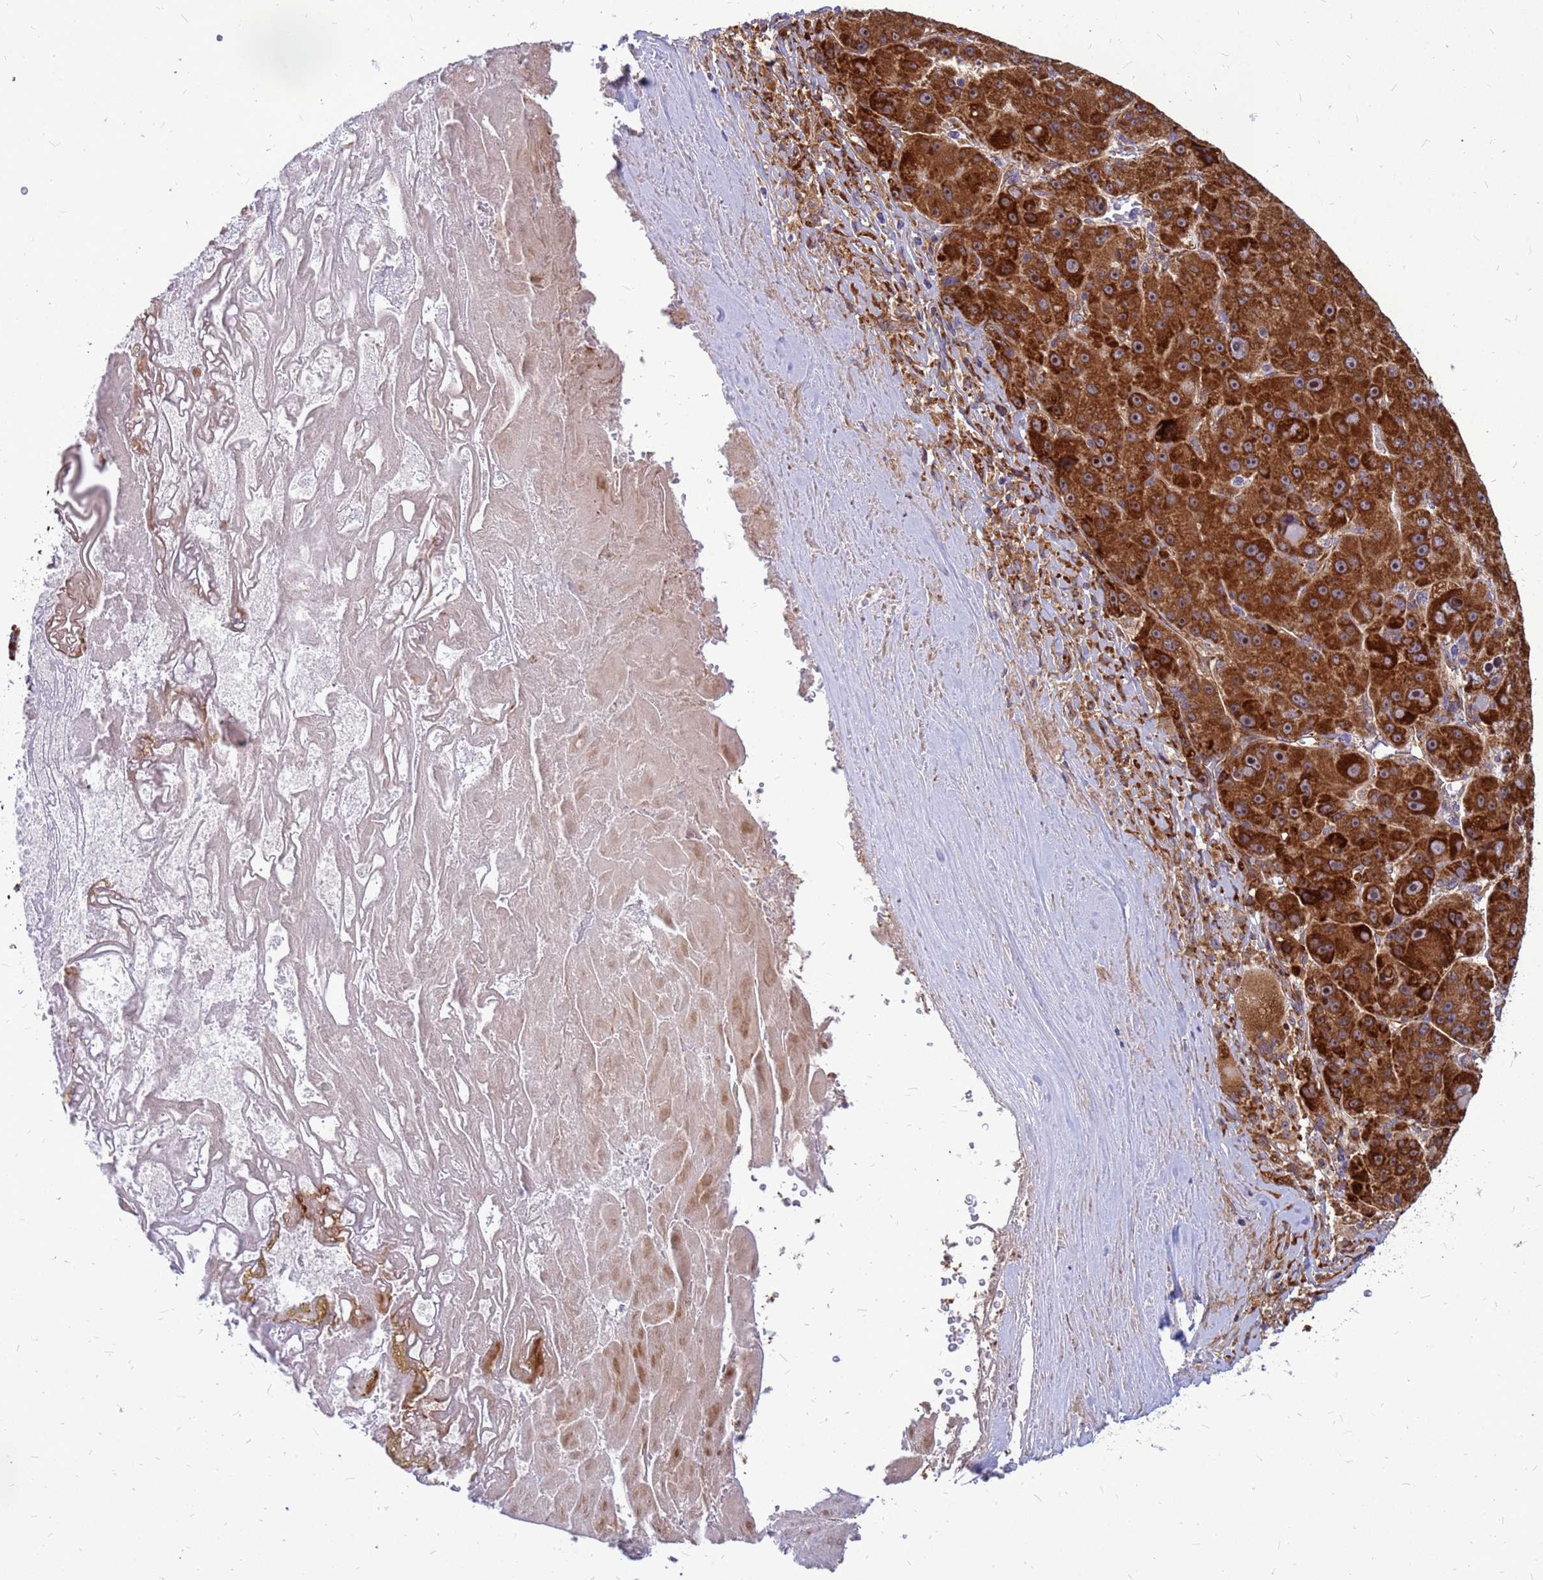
{"staining": {"intensity": "strong", "quantity": ">75%", "location": "cytoplasmic/membranous,nuclear"}, "tissue": "liver cancer", "cell_type": "Tumor cells", "image_type": "cancer", "snomed": [{"axis": "morphology", "description": "Carcinoma, Hepatocellular, NOS"}, {"axis": "topography", "description": "Liver"}], "caption": "The immunohistochemical stain shows strong cytoplasmic/membranous and nuclear positivity in tumor cells of liver cancer (hepatocellular carcinoma) tissue.", "gene": "RPL8", "patient": {"sex": "male", "age": 76}}